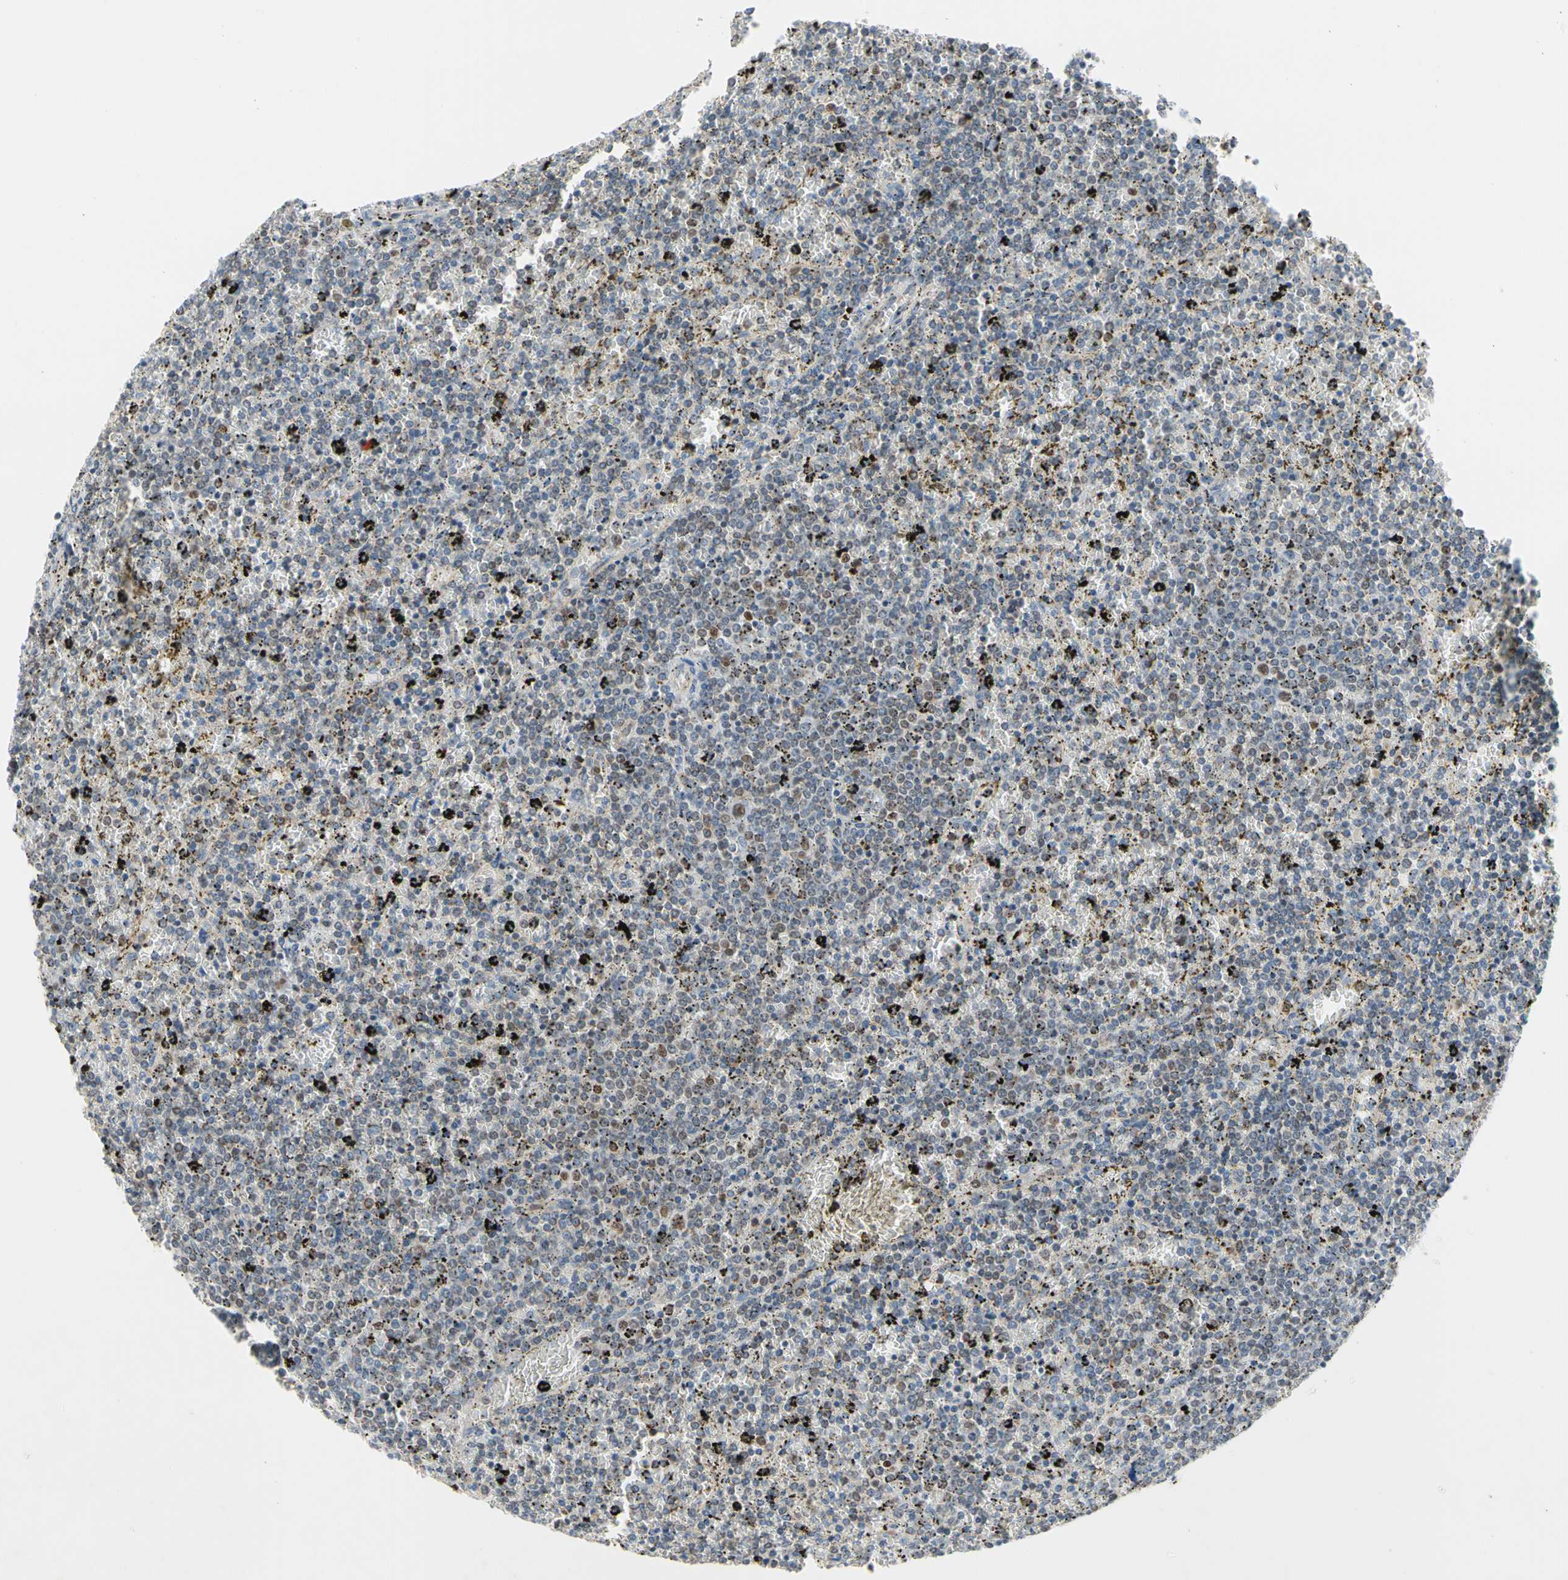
{"staining": {"intensity": "weak", "quantity": "<25%", "location": "cytoplasmic/membranous,nuclear"}, "tissue": "lymphoma", "cell_type": "Tumor cells", "image_type": "cancer", "snomed": [{"axis": "morphology", "description": "Malignant lymphoma, non-Hodgkin's type, Low grade"}, {"axis": "topography", "description": "Spleen"}], "caption": "DAB (3,3'-diaminobenzidine) immunohistochemical staining of lymphoma exhibits no significant staining in tumor cells. (DAB (3,3'-diaminobenzidine) immunohistochemistry (IHC) with hematoxylin counter stain).", "gene": "MARK1", "patient": {"sex": "female", "age": 77}}